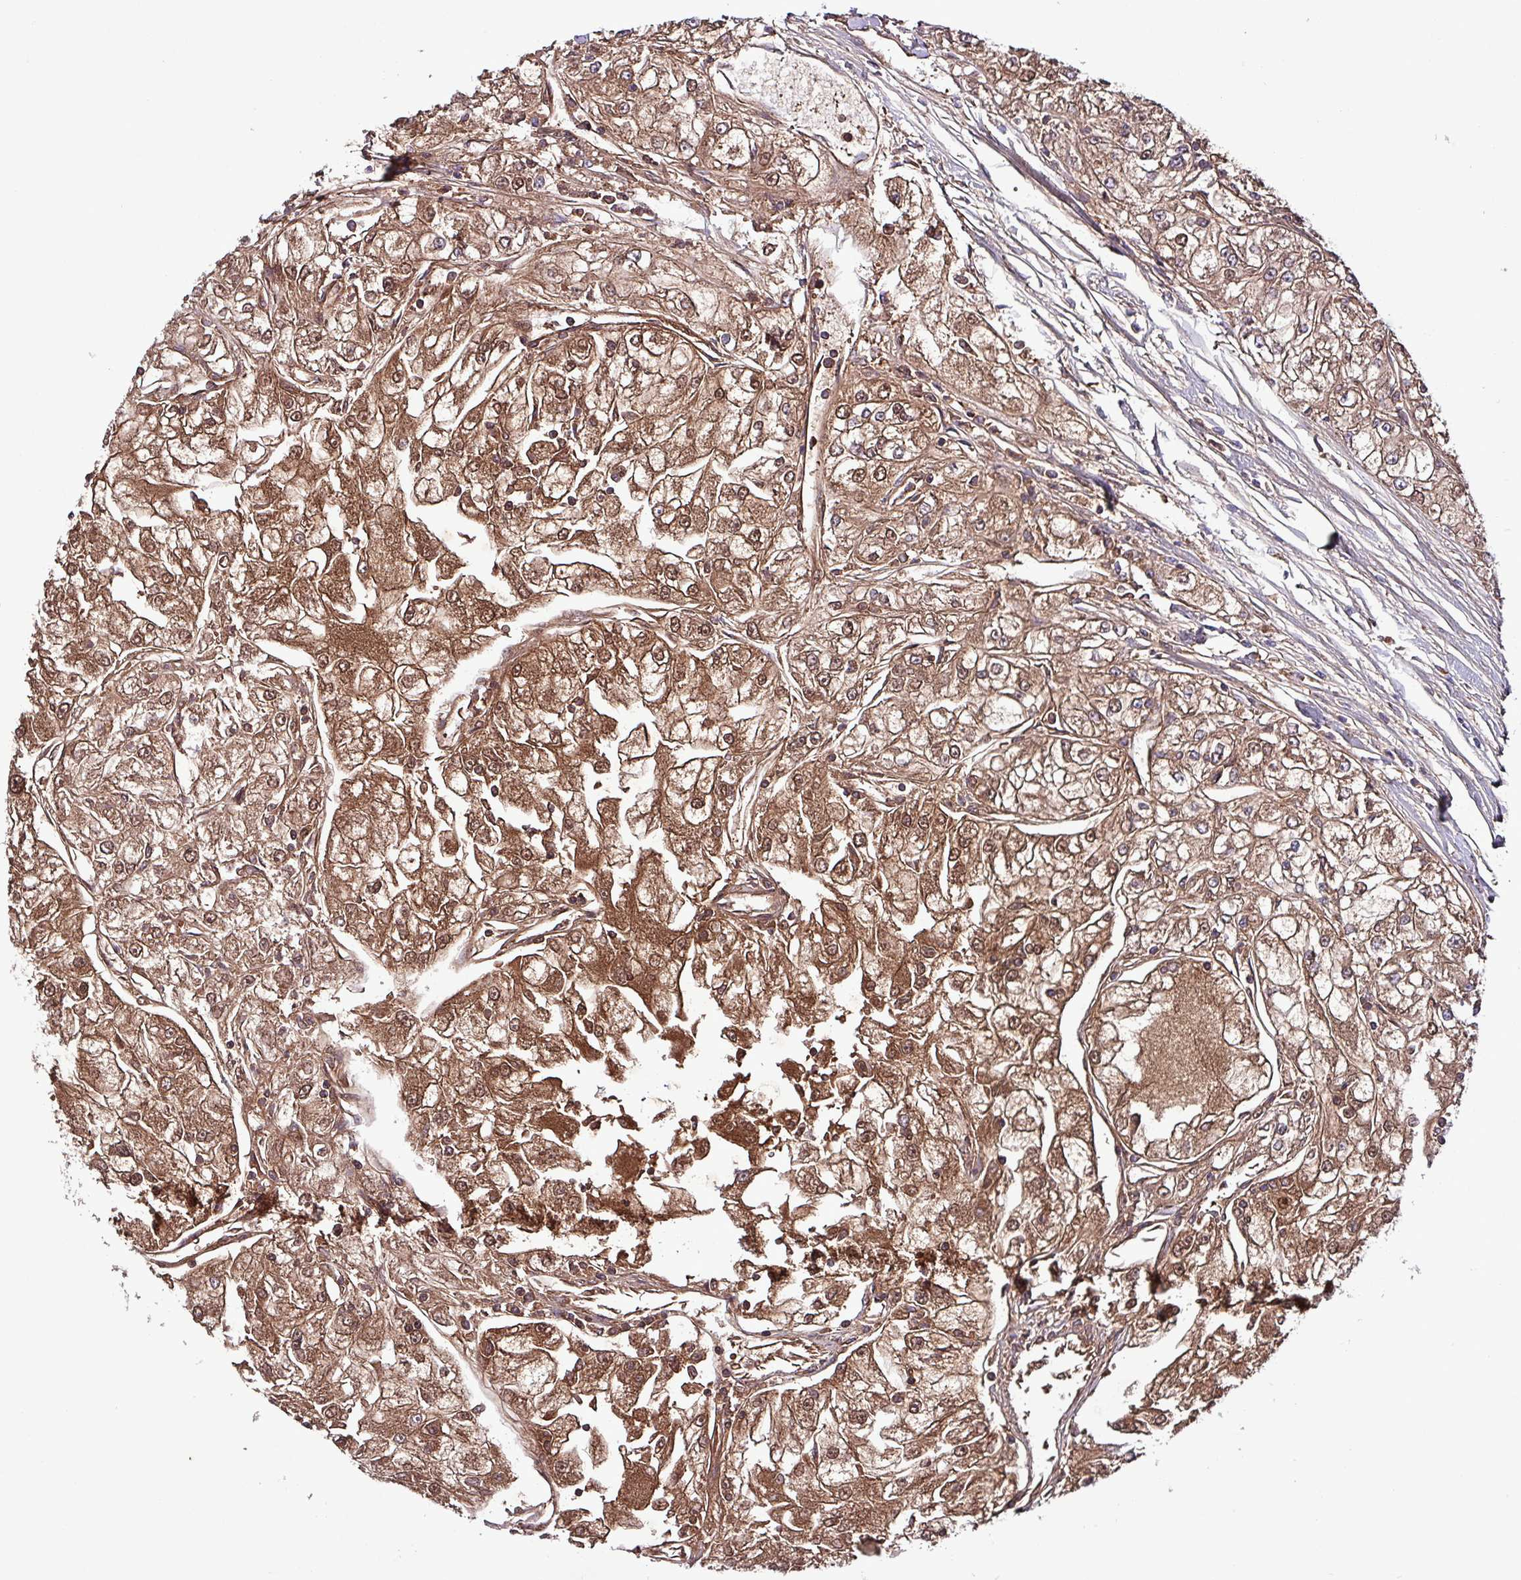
{"staining": {"intensity": "strong", "quantity": ">75%", "location": "cytoplasmic/membranous,nuclear"}, "tissue": "renal cancer", "cell_type": "Tumor cells", "image_type": "cancer", "snomed": [{"axis": "morphology", "description": "Adenocarcinoma, NOS"}, {"axis": "topography", "description": "Kidney"}], "caption": "This image exhibits immunohistochemistry staining of human renal cancer (adenocarcinoma), with high strong cytoplasmic/membranous and nuclear positivity in about >75% of tumor cells.", "gene": "HP", "patient": {"sex": "female", "age": 72}}